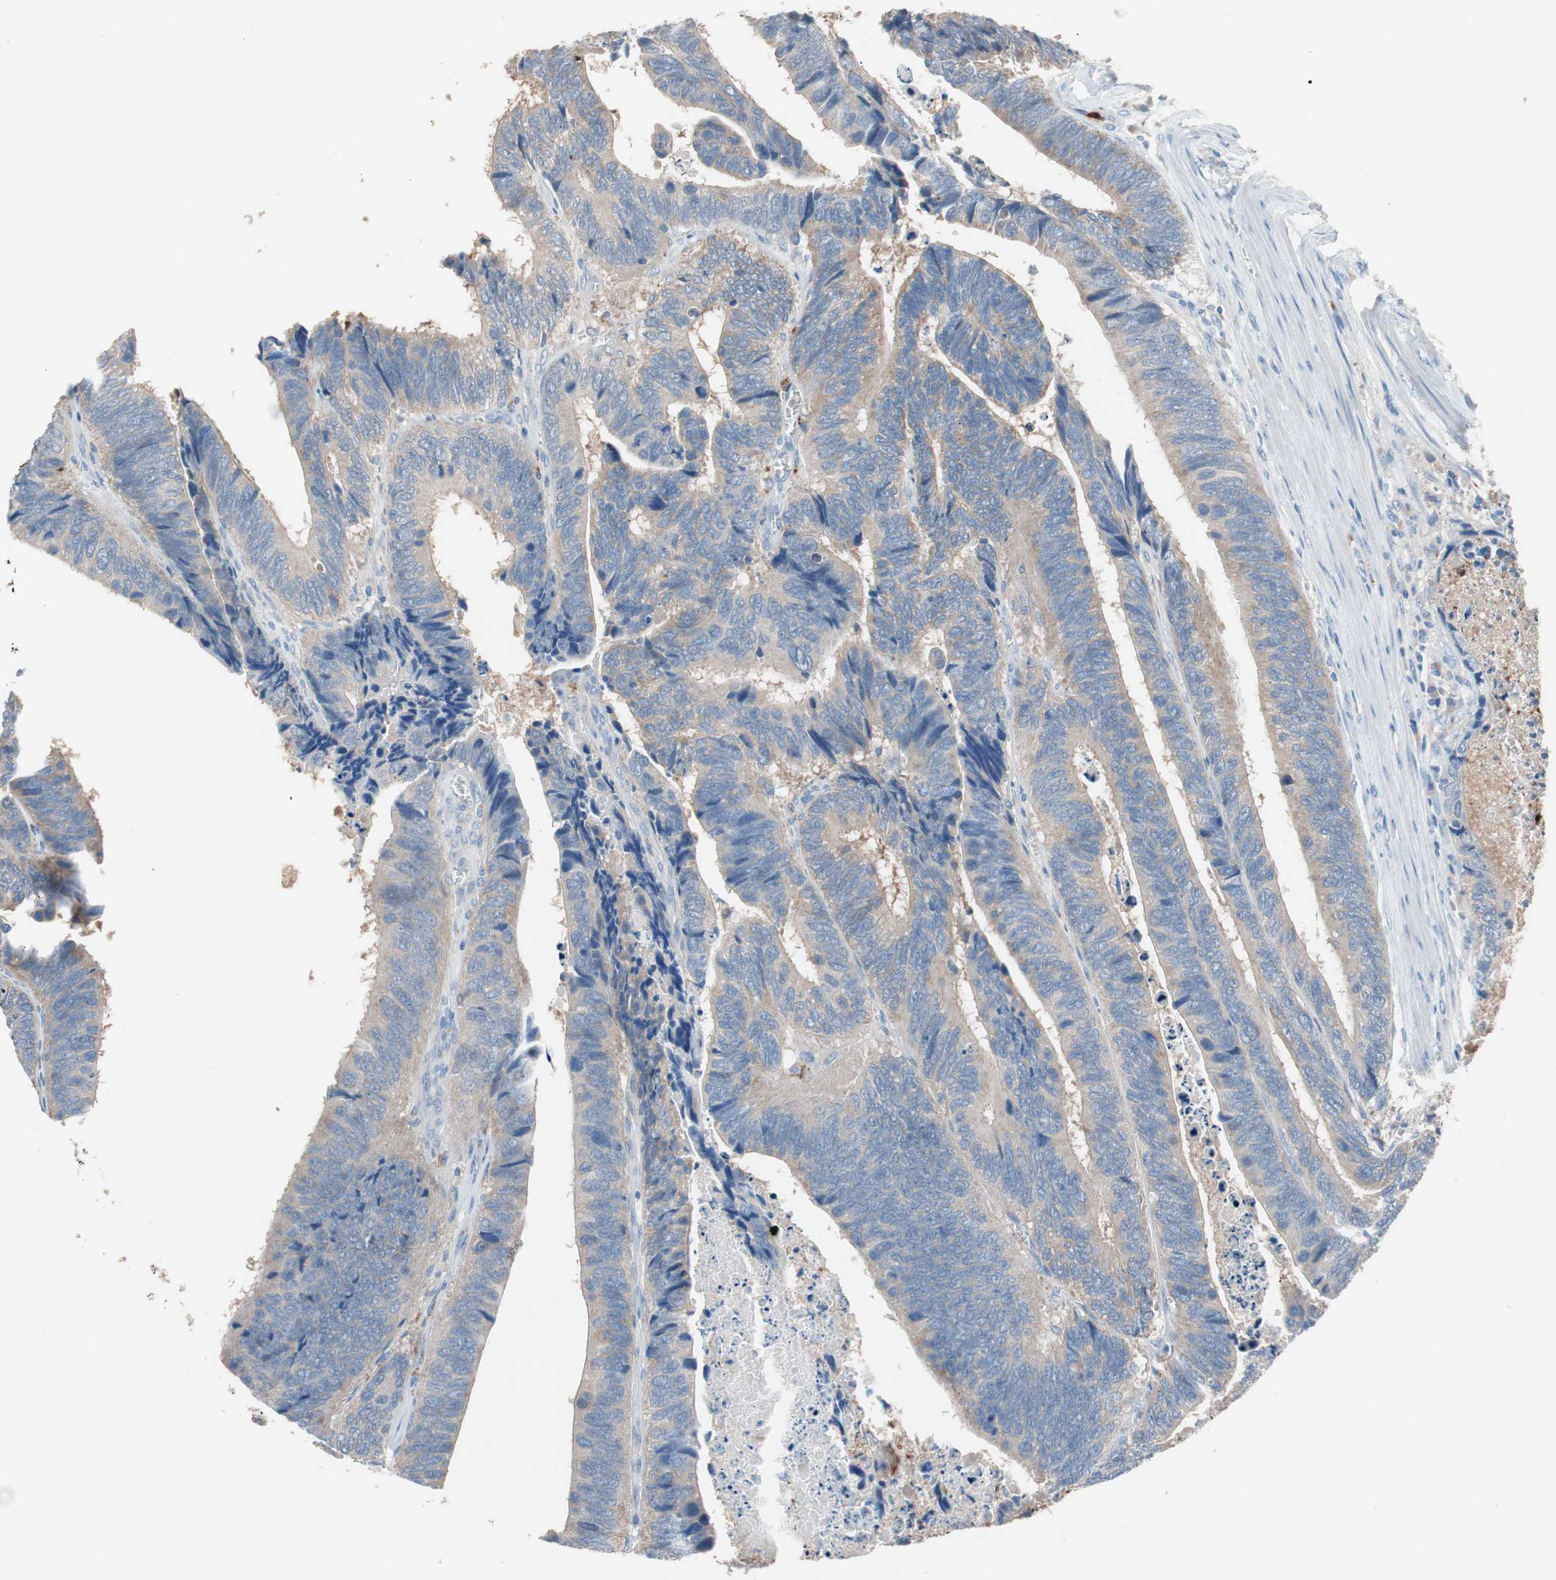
{"staining": {"intensity": "weak", "quantity": ">75%", "location": "cytoplasmic/membranous"}, "tissue": "colorectal cancer", "cell_type": "Tumor cells", "image_type": "cancer", "snomed": [{"axis": "morphology", "description": "Adenocarcinoma, NOS"}, {"axis": "topography", "description": "Colon"}], "caption": "High-power microscopy captured an immunohistochemistry photomicrograph of adenocarcinoma (colorectal), revealing weak cytoplasmic/membranous positivity in approximately >75% of tumor cells. The staining is performed using DAB brown chromogen to label protein expression. The nuclei are counter-stained blue using hematoxylin.", "gene": "CLEC4D", "patient": {"sex": "male", "age": 72}}